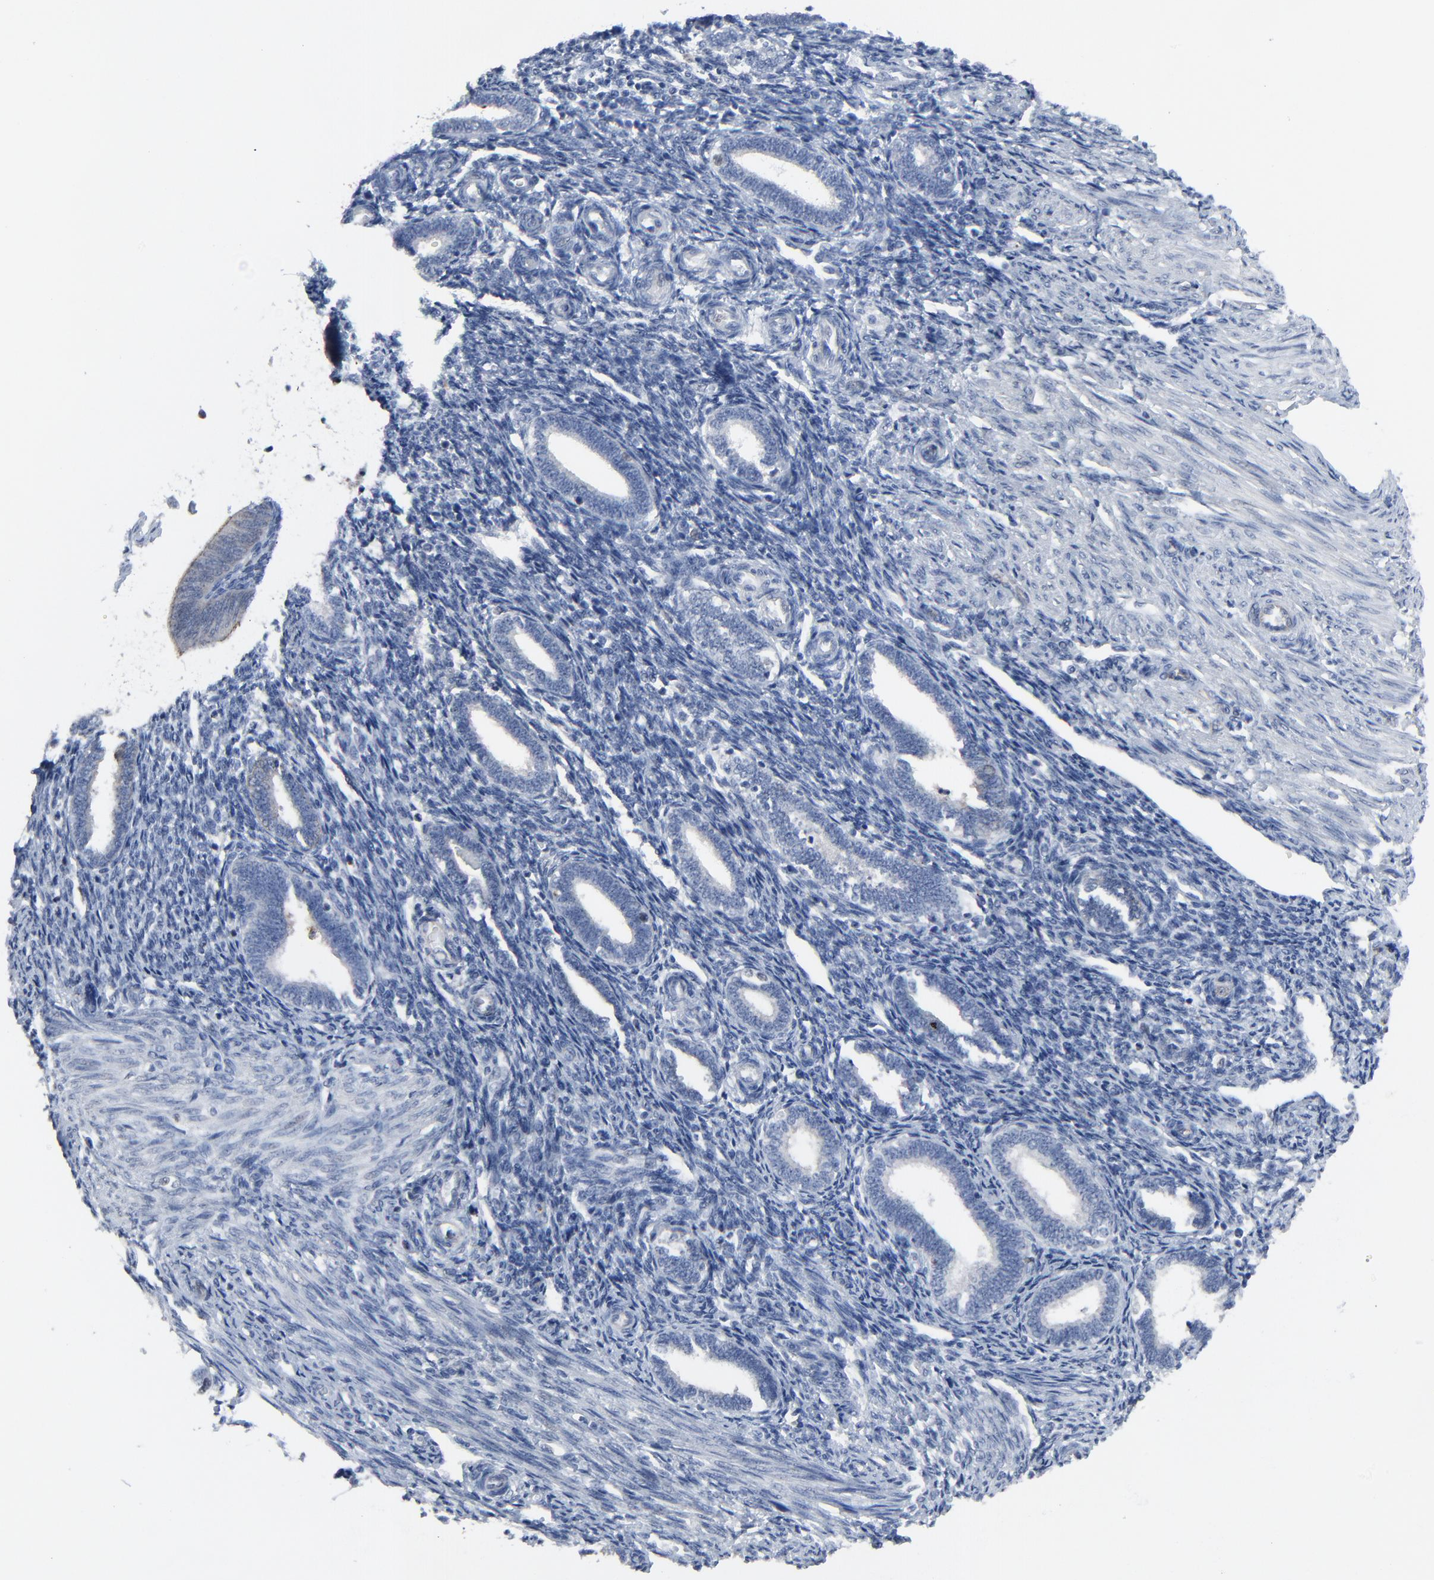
{"staining": {"intensity": "weak", "quantity": "<25%", "location": "nuclear"}, "tissue": "endometrium", "cell_type": "Cells in endometrial stroma", "image_type": "normal", "snomed": [{"axis": "morphology", "description": "Normal tissue, NOS"}, {"axis": "topography", "description": "Endometrium"}], "caption": "Immunohistochemistry of benign endometrium reveals no positivity in cells in endometrial stroma. The staining was performed using DAB to visualize the protein expression in brown, while the nuclei were stained in blue with hematoxylin (Magnification: 20x).", "gene": "BIRC3", "patient": {"sex": "female", "age": 27}}